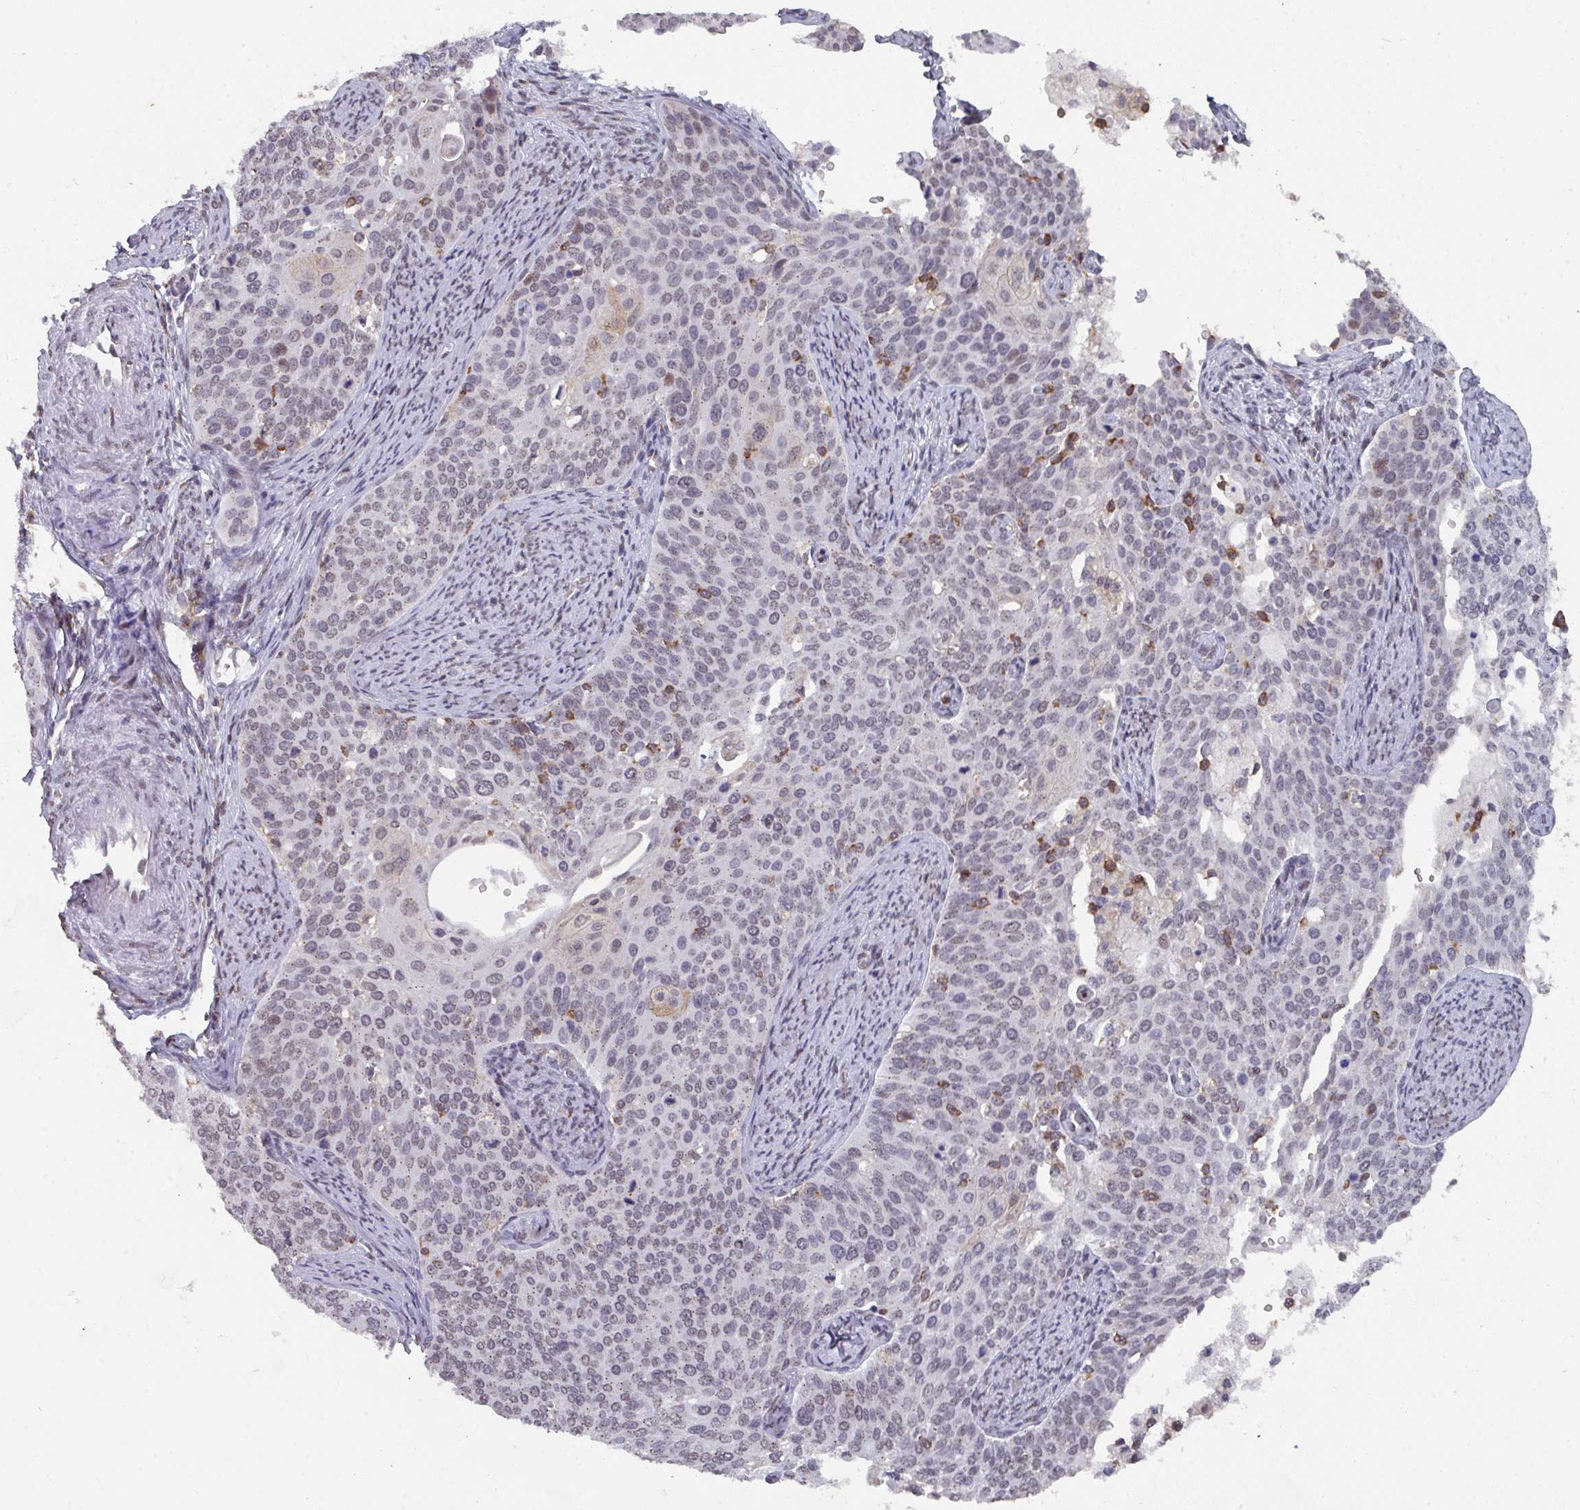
{"staining": {"intensity": "weak", "quantity": "<25%", "location": "nuclear"}, "tissue": "cervical cancer", "cell_type": "Tumor cells", "image_type": "cancer", "snomed": [{"axis": "morphology", "description": "Squamous cell carcinoma, NOS"}, {"axis": "topography", "description": "Cervix"}], "caption": "Cervical squamous cell carcinoma stained for a protein using immunohistochemistry exhibits no staining tumor cells.", "gene": "RASAL3", "patient": {"sex": "female", "age": 44}}